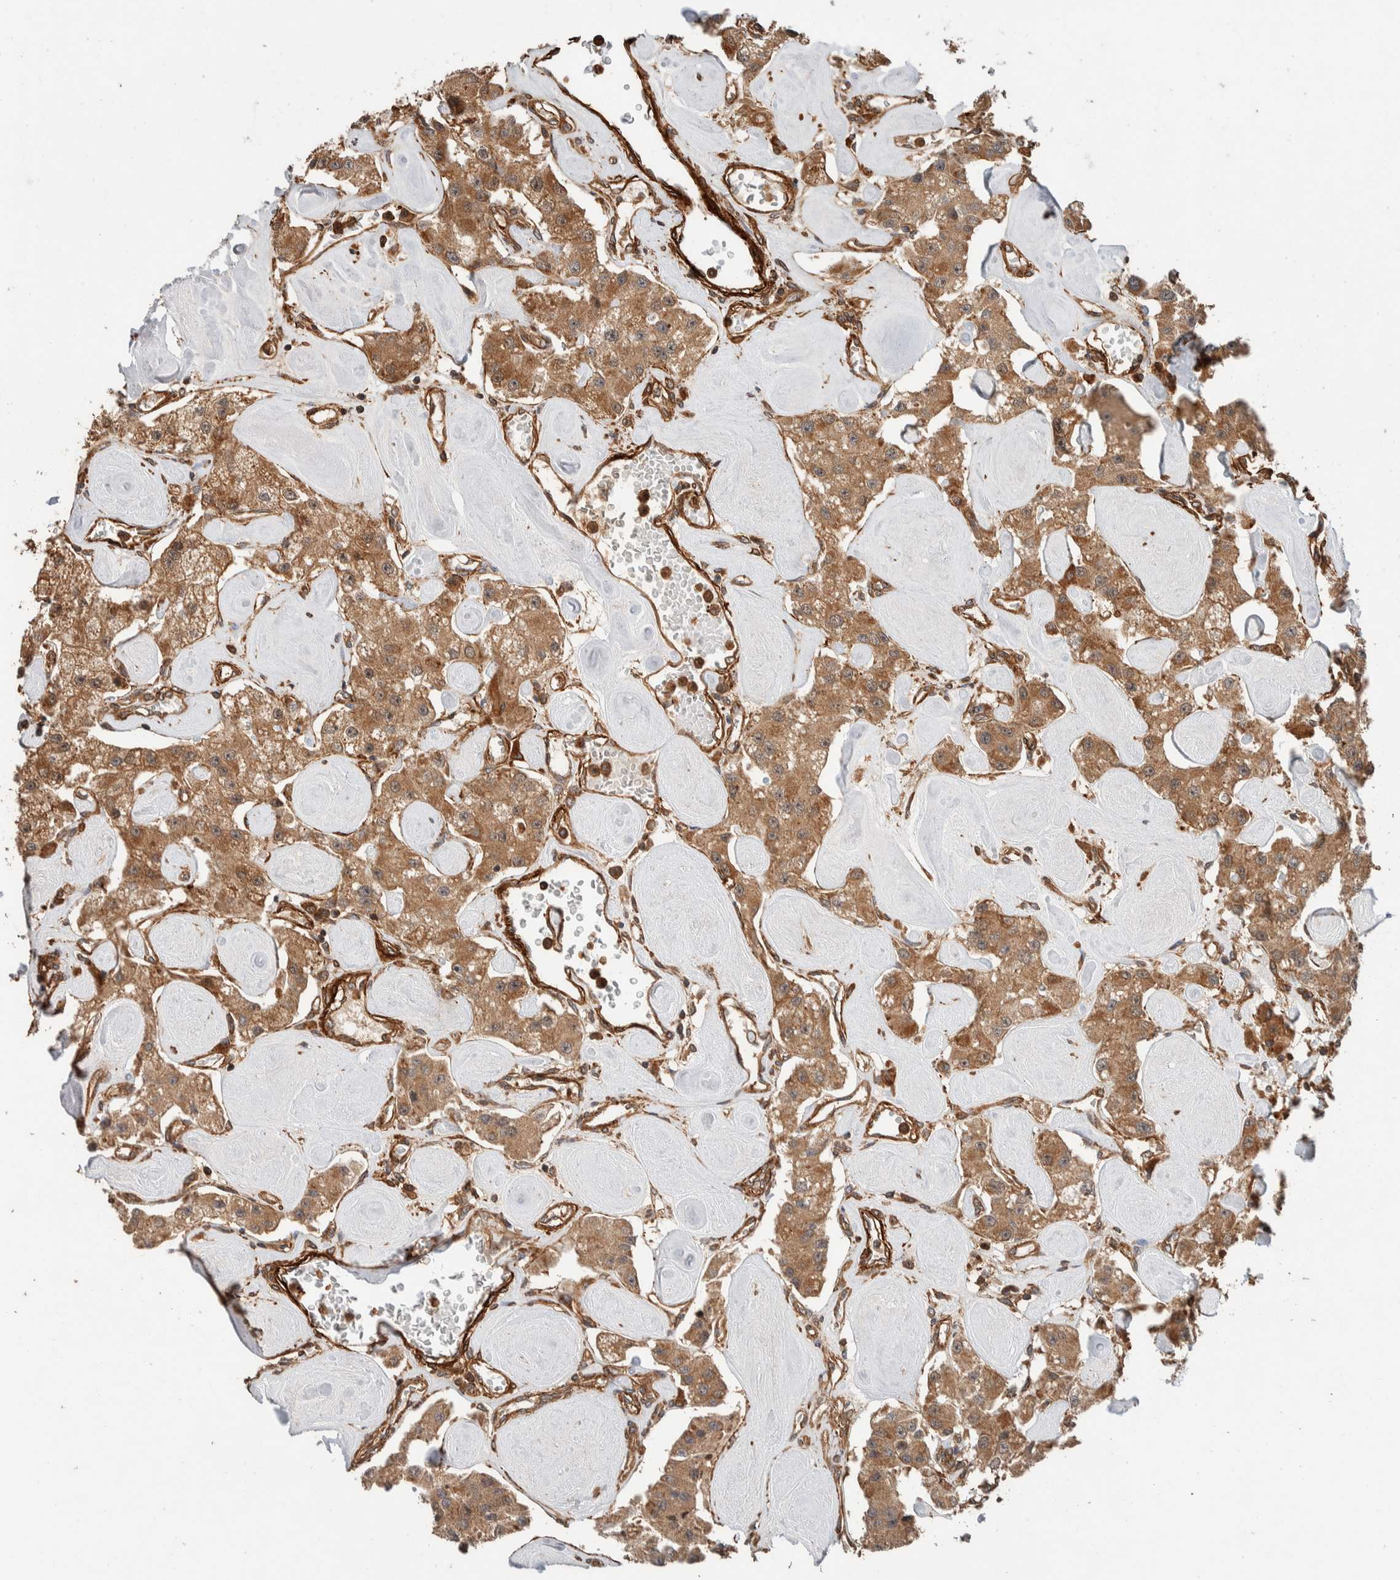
{"staining": {"intensity": "moderate", "quantity": ">75%", "location": "cytoplasmic/membranous"}, "tissue": "carcinoid", "cell_type": "Tumor cells", "image_type": "cancer", "snomed": [{"axis": "morphology", "description": "Carcinoid, malignant, NOS"}, {"axis": "topography", "description": "Pancreas"}], "caption": "IHC staining of carcinoid, which shows medium levels of moderate cytoplasmic/membranous staining in approximately >75% of tumor cells indicating moderate cytoplasmic/membranous protein staining. The staining was performed using DAB (brown) for protein detection and nuclei were counterstained in hematoxylin (blue).", "gene": "SYNRG", "patient": {"sex": "male", "age": 41}}